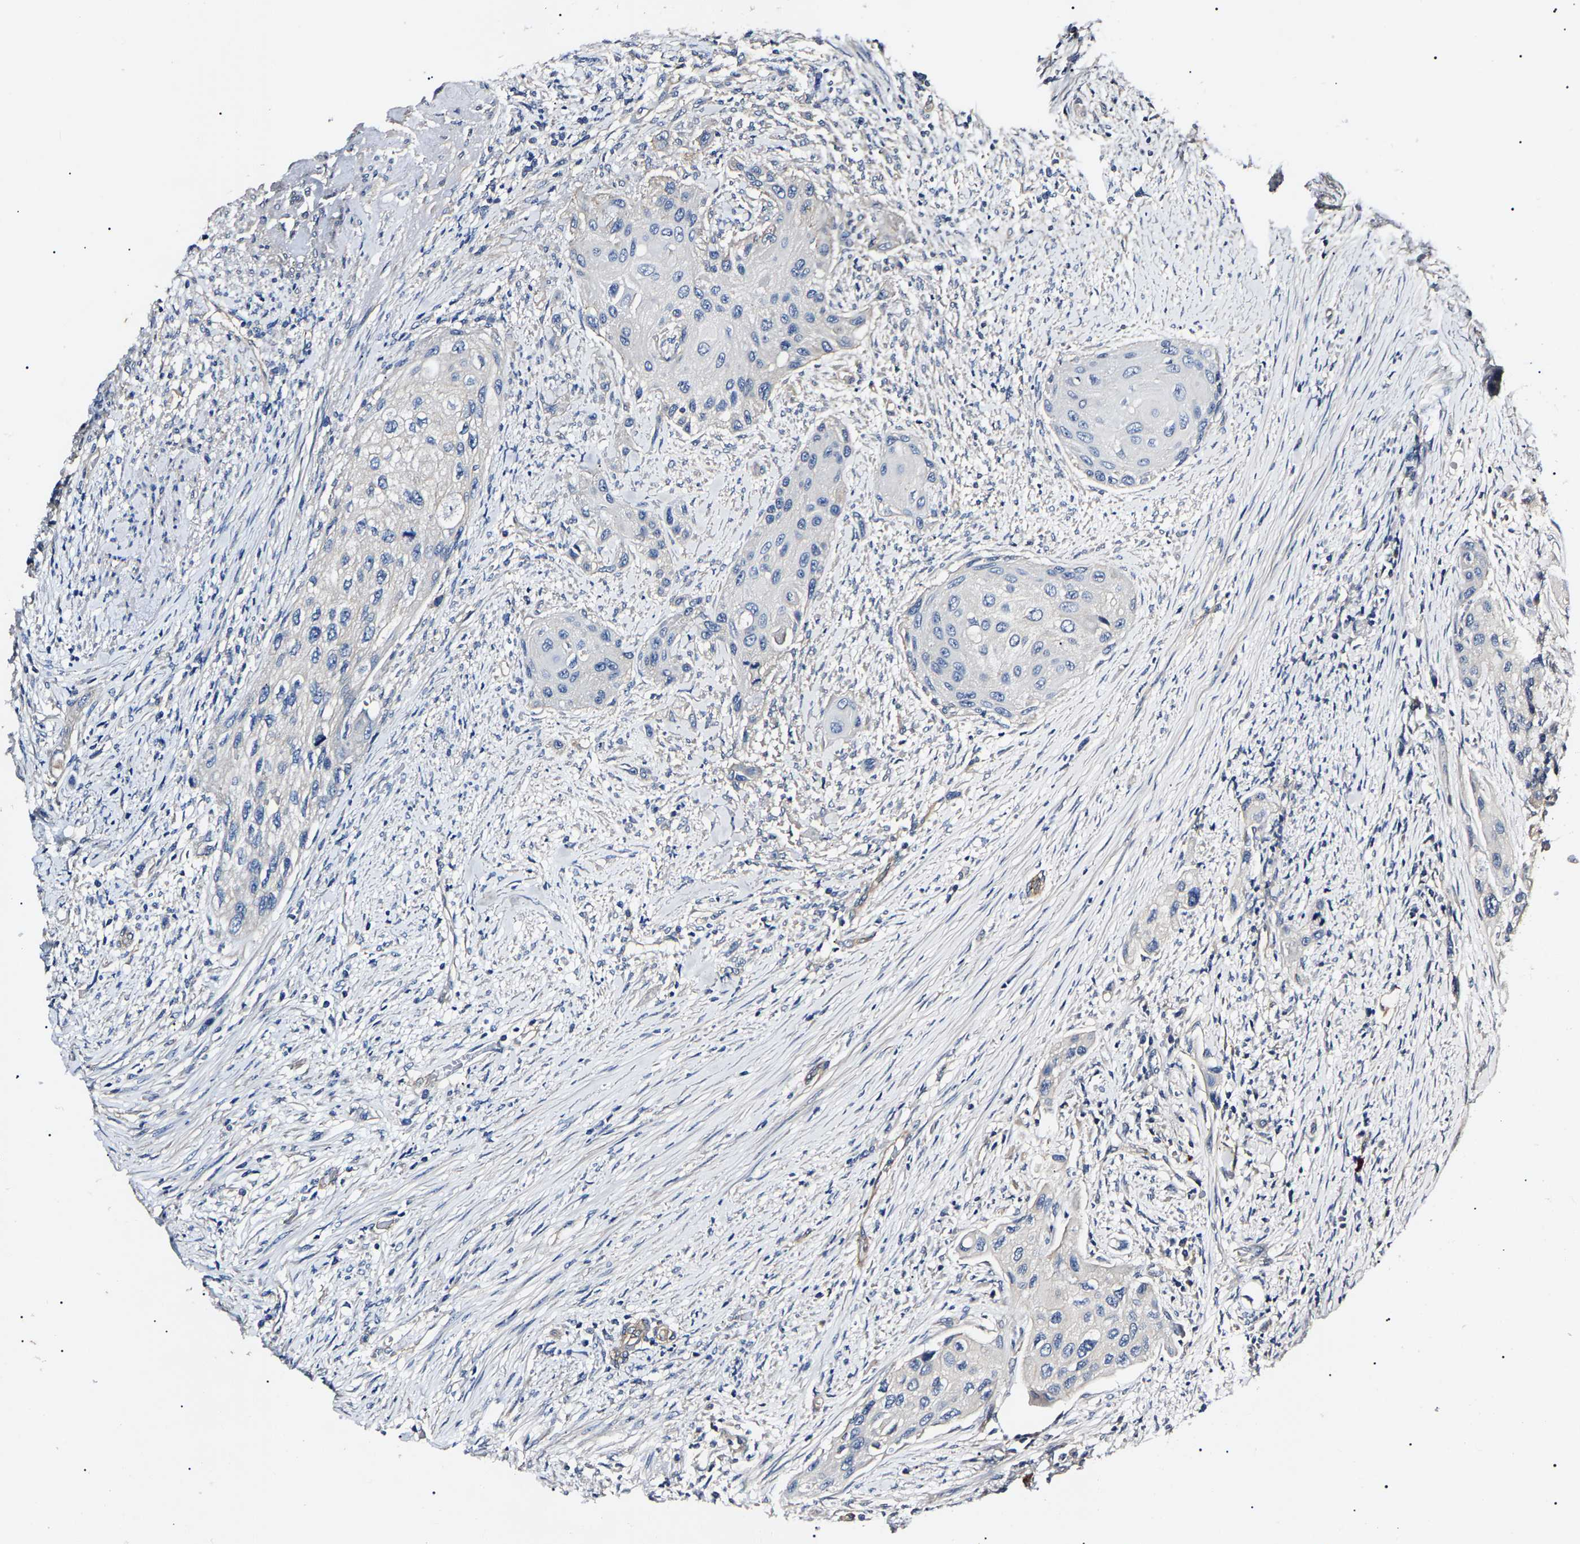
{"staining": {"intensity": "negative", "quantity": "none", "location": "none"}, "tissue": "urothelial cancer", "cell_type": "Tumor cells", "image_type": "cancer", "snomed": [{"axis": "morphology", "description": "Urothelial carcinoma, High grade"}, {"axis": "topography", "description": "Urinary bladder"}], "caption": "The immunohistochemistry micrograph has no significant positivity in tumor cells of urothelial cancer tissue.", "gene": "KLHL42", "patient": {"sex": "female", "age": 56}}